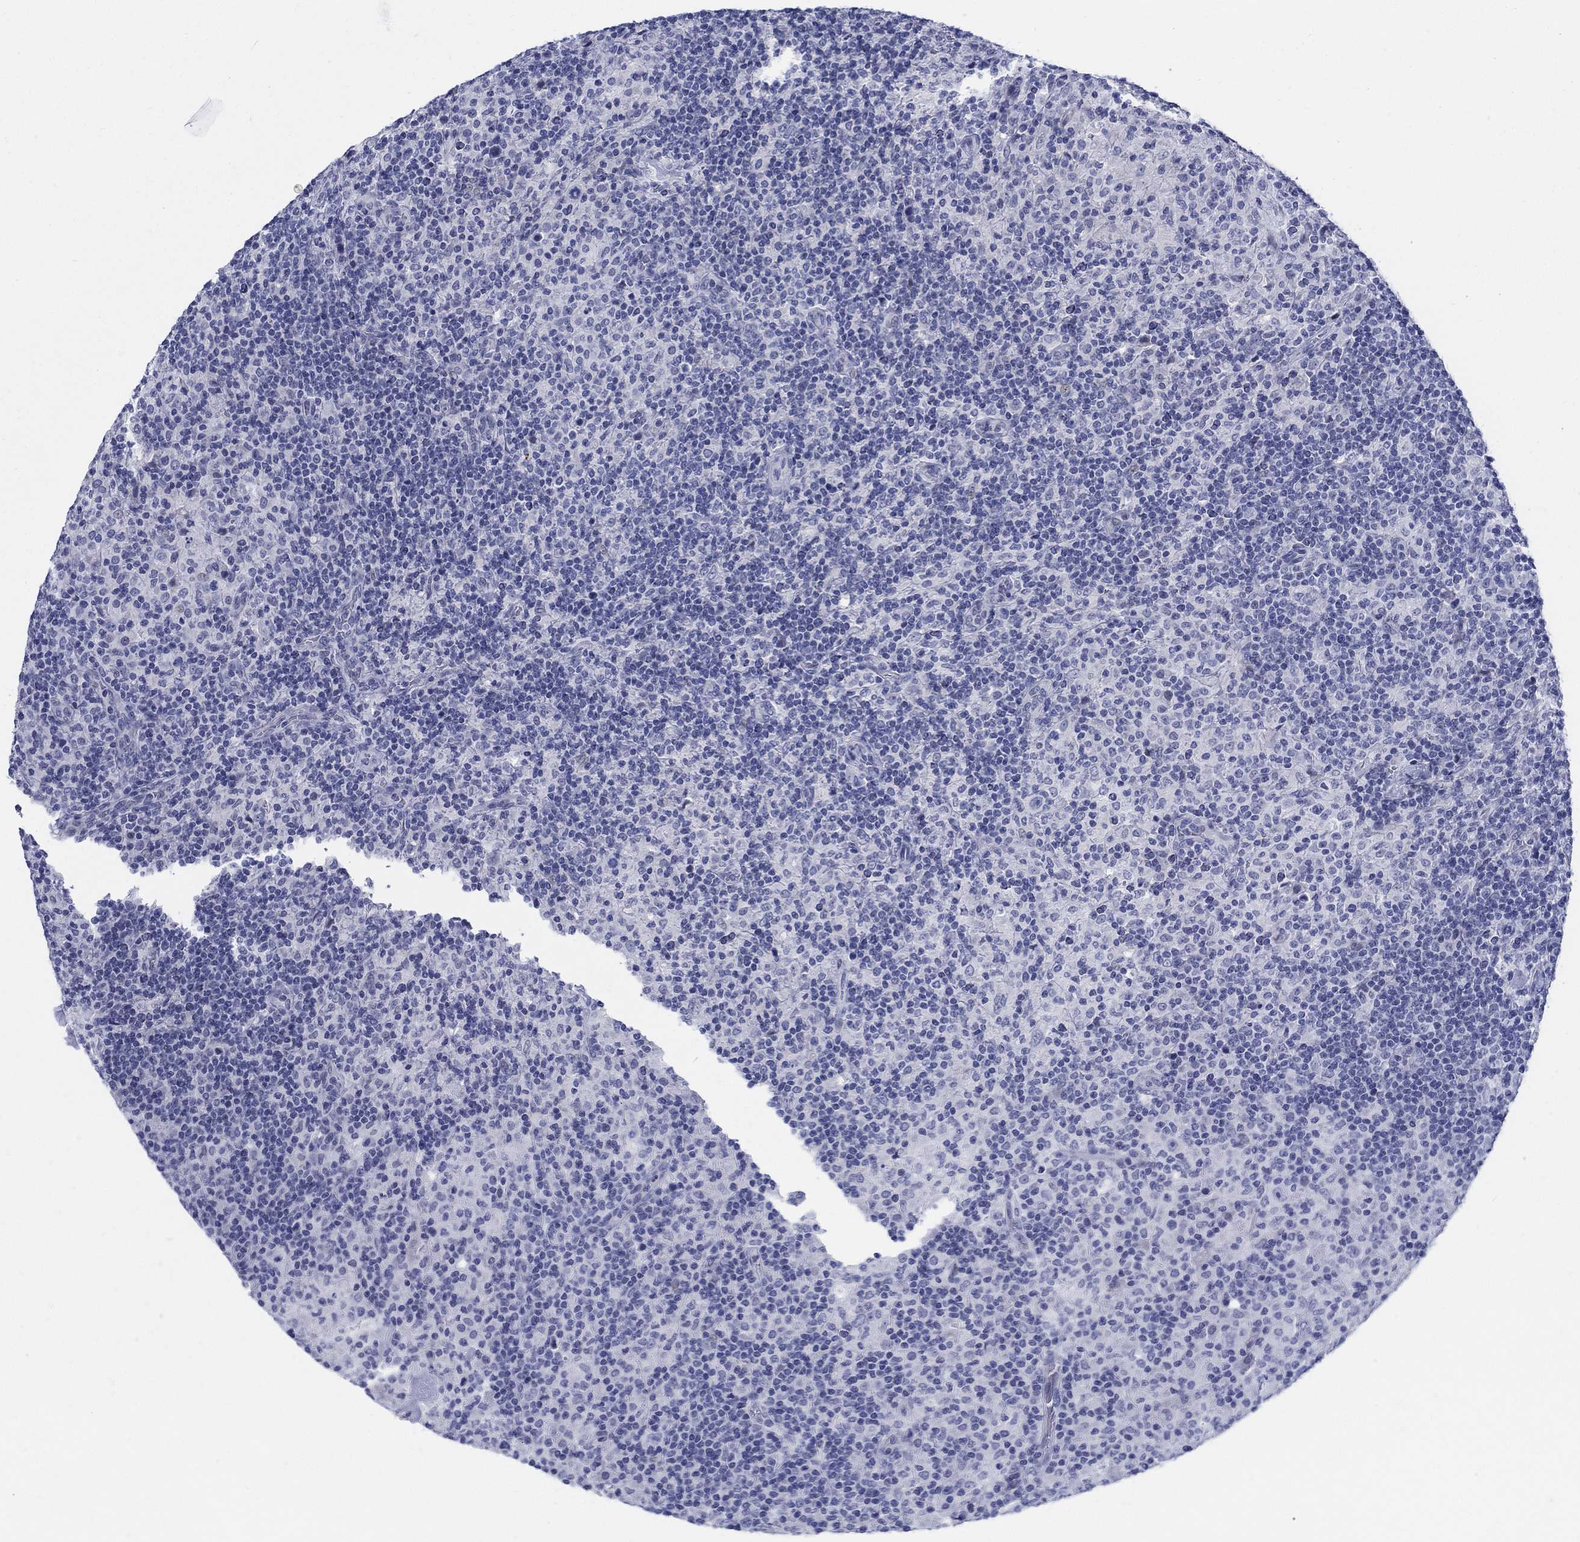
{"staining": {"intensity": "negative", "quantity": "none", "location": "none"}, "tissue": "lymphoma", "cell_type": "Tumor cells", "image_type": "cancer", "snomed": [{"axis": "morphology", "description": "Hodgkin's disease, NOS"}, {"axis": "topography", "description": "Lymph node"}], "caption": "This is an immunohistochemistry (IHC) photomicrograph of Hodgkin's disease. There is no expression in tumor cells.", "gene": "CRYGS", "patient": {"sex": "male", "age": 70}}